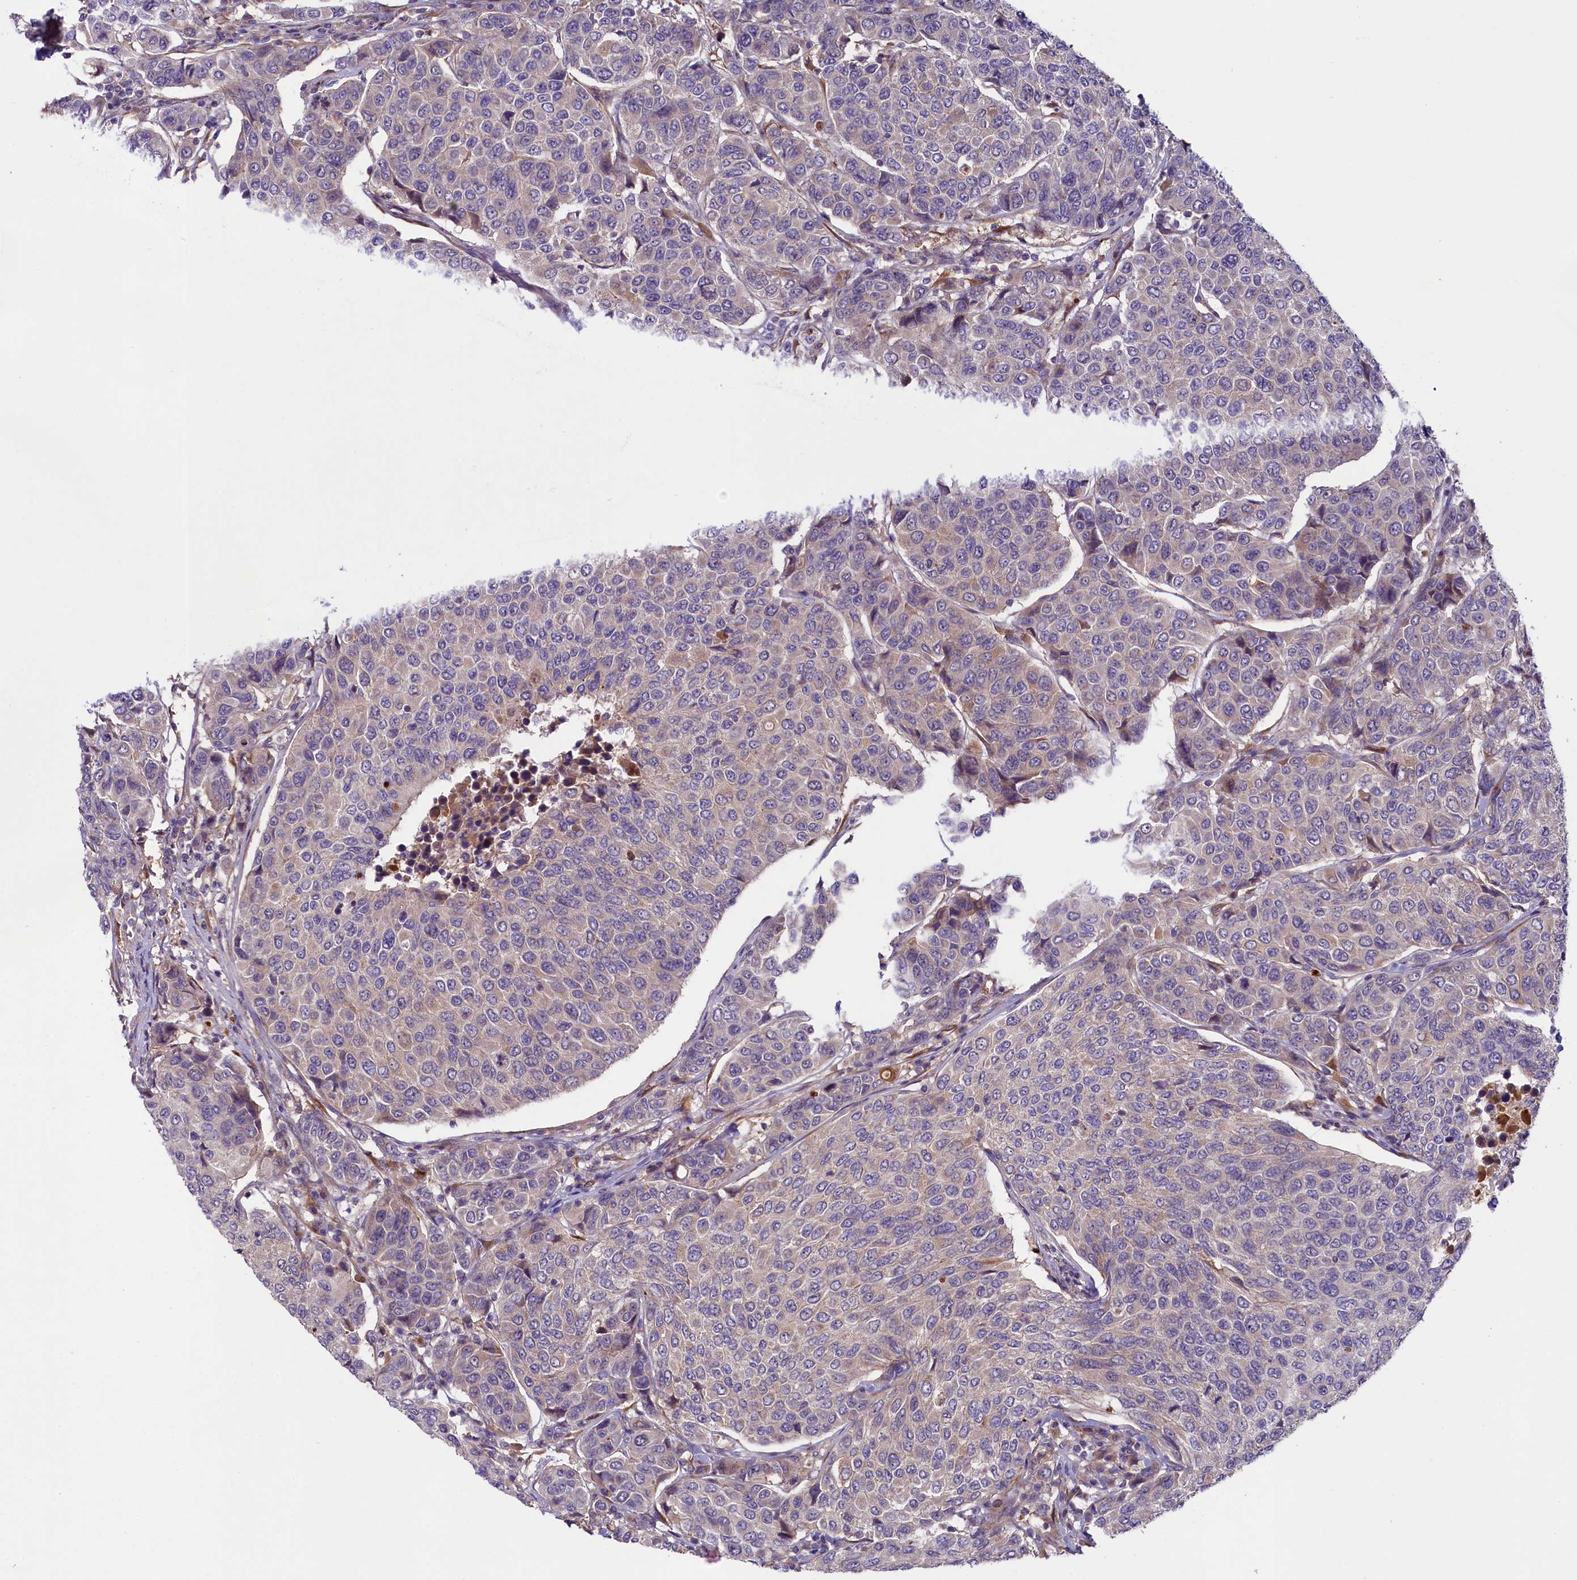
{"staining": {"intensity": "negative", "quantity": "none", "location": "none"}, "tissue": "breast cancer", "cell_type": "Tumor cells", "image_type": "cancer", "snomed": [{"axis": "morphology", "description": "Duct carcinoma"}, {"axis": "topography", "description": "Breast"}], "caption": "Immunohistochemistry (IHC) of human breast intraductal carcinoma shows no expression in tumor cells.", "gene": "COG8", "patient": {"sex": "female", "age": 55}}